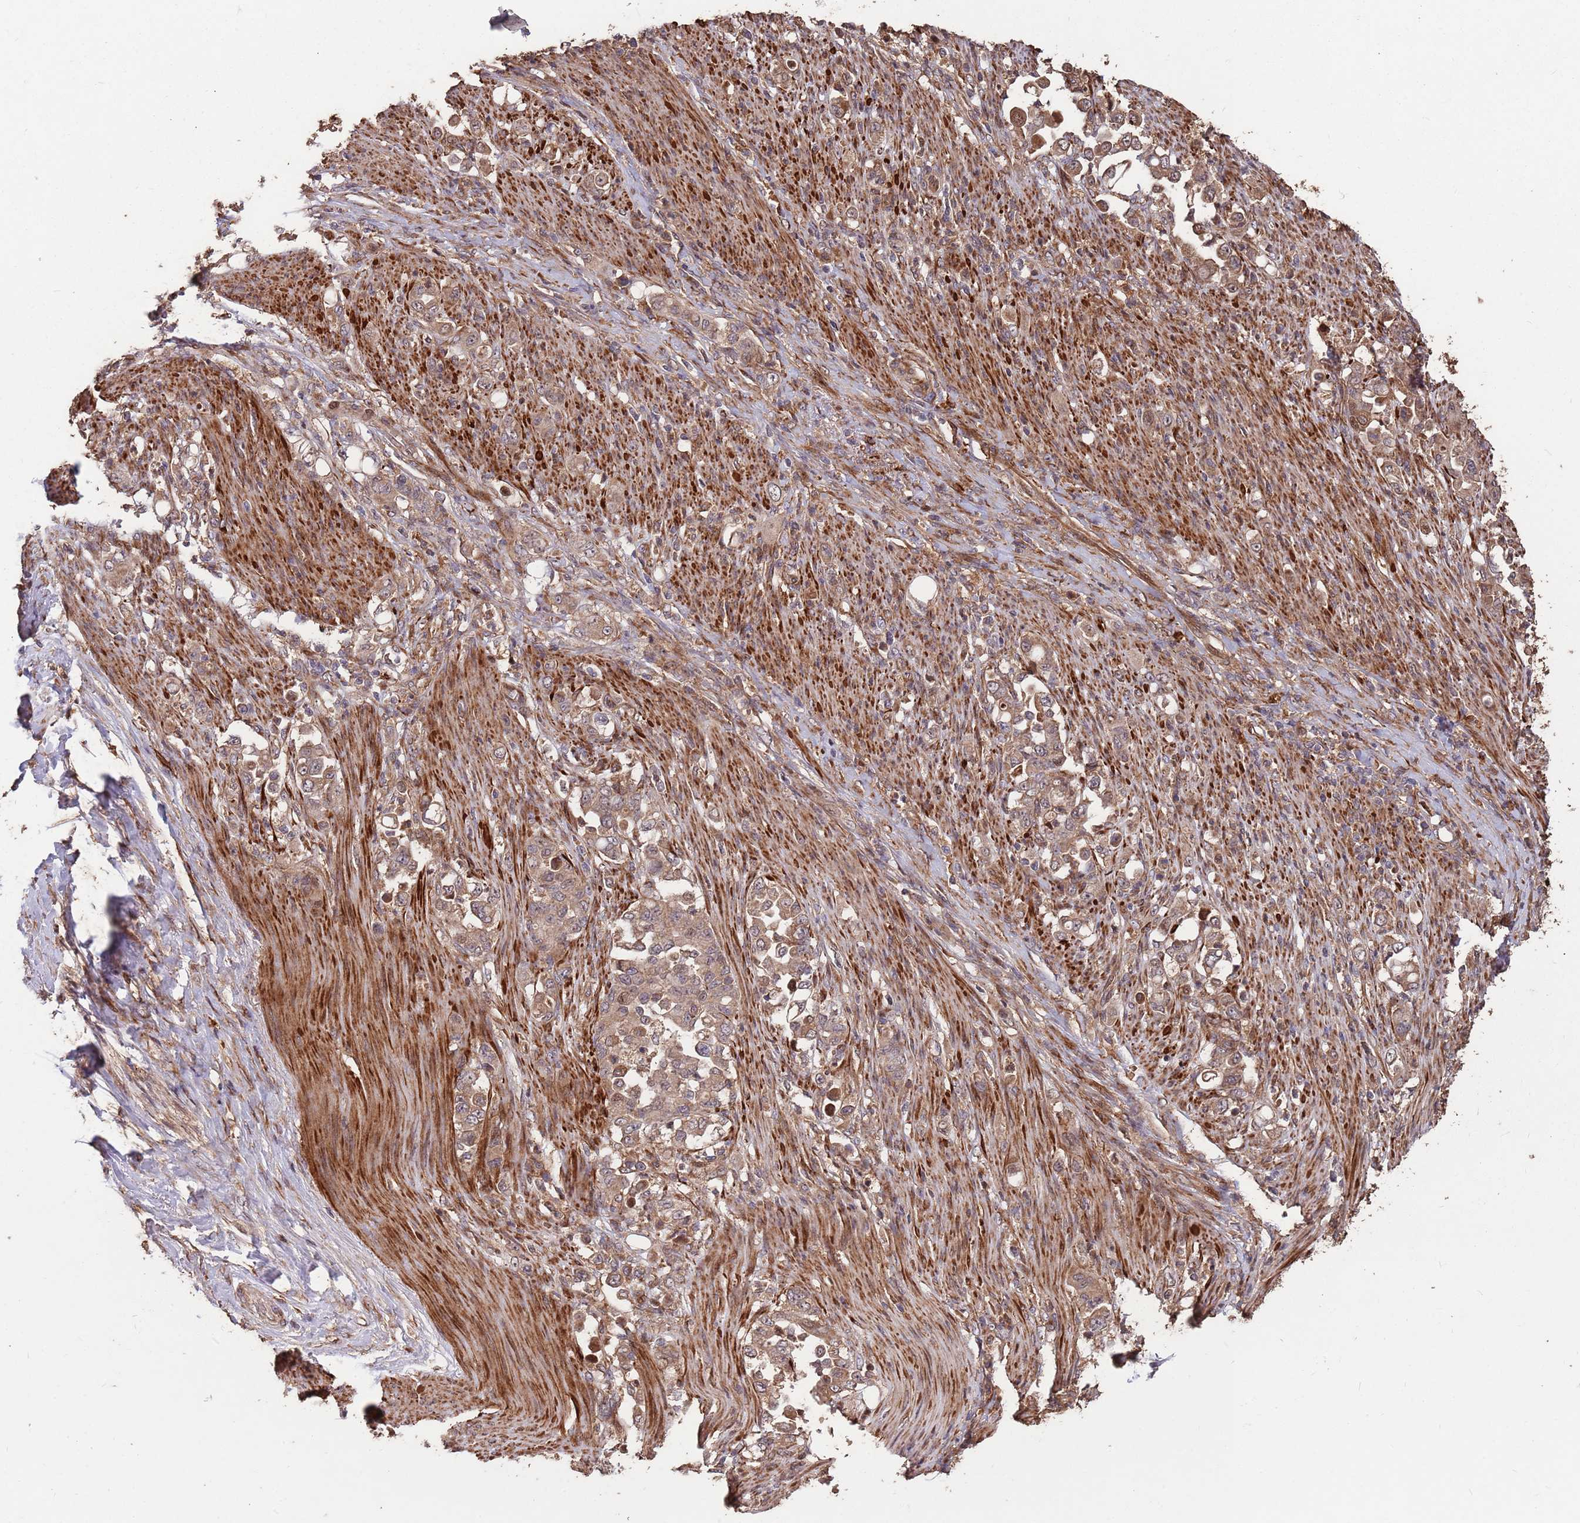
{"staining": {"intensity": "moderate", "quantity": ">75%", "location": "cytoplasmic/membranous"}, "tissue": "stomach cancer", "cell_type": "Tumor cells", "image_type": "cancer", "snomed": [{"axis": "morphology", "description": "Normal tissue, NOS"}, {"axis": "morphology", "description": "Adenocarcinoma, NOS"}, {"axis": "topography", "description": "Stomach"}], "caption": "Immunohistochemistry (IHC) image of neoplastic tissue: human stomach cancer stained using immunohistochemistry (IHC) reveals medium levels of moderate protein expression localized specifically in the cytoplasmic/membranous of tumor cells, appearing as a cytoplasmic/membranous brown color.", "gene": "ZNF428", "patient": {"sex": "female", "age": 79}}